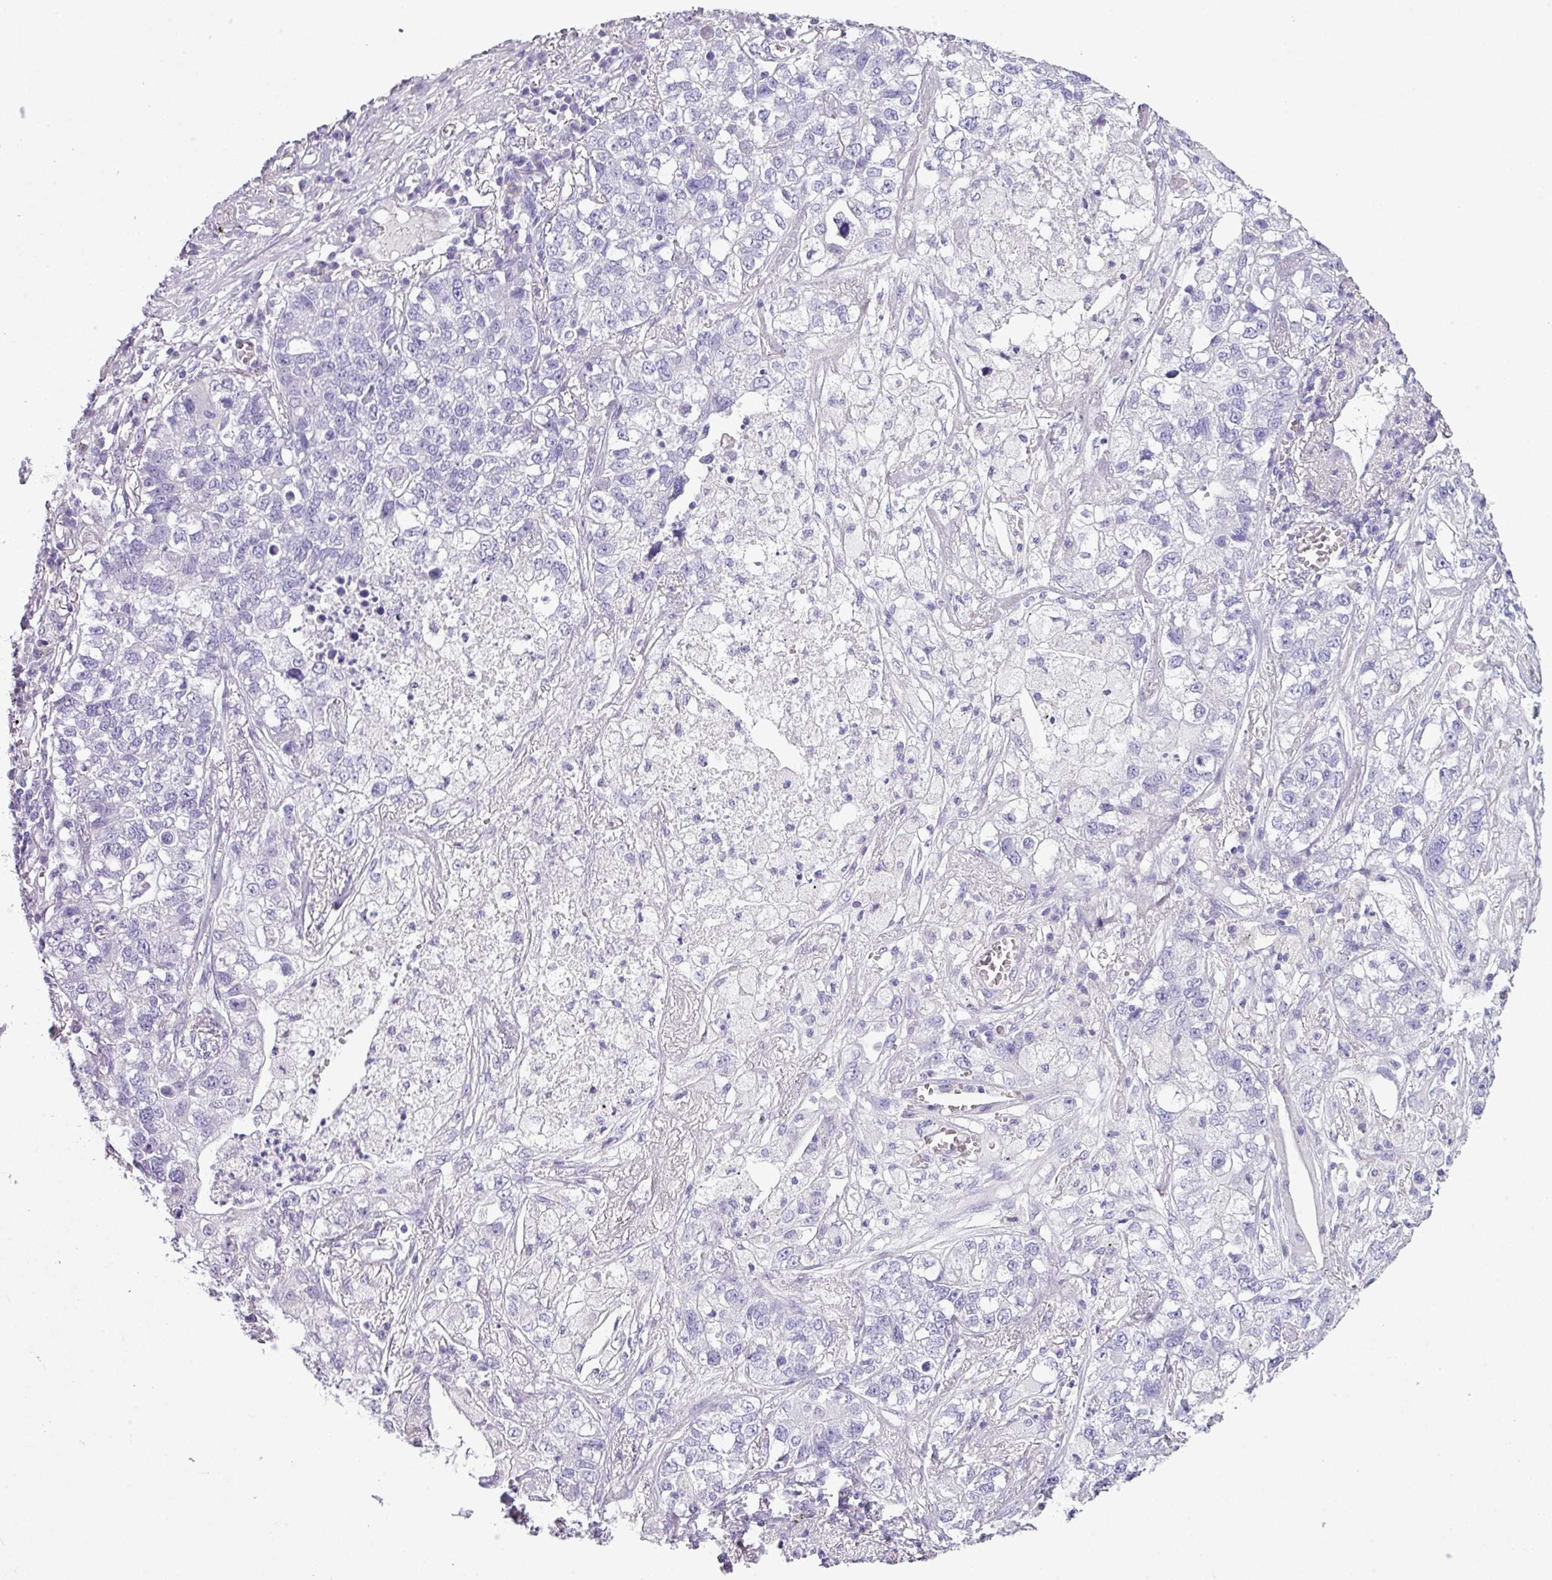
{"staining": {"intensity": "negative", "quantity": "none", "location": "none"}, "tissue": "lung cancer", "cell_type": "Tumor cells", "image_type": "cancer", "snomed": [{"axis": "morphology", "description": "Adenocarcinoma, NOS"}, {"axis": "topography", "description": "Lung"}], "caption": "Immunohistochemistry (IHC) of lung cancer shows no positivity in tumor cells. (DAB immunohistochemistry visualized using brightfield microscopy, high magnification).", "gene": "AGO3", "patient": {"sex": "male", "age": 49}}